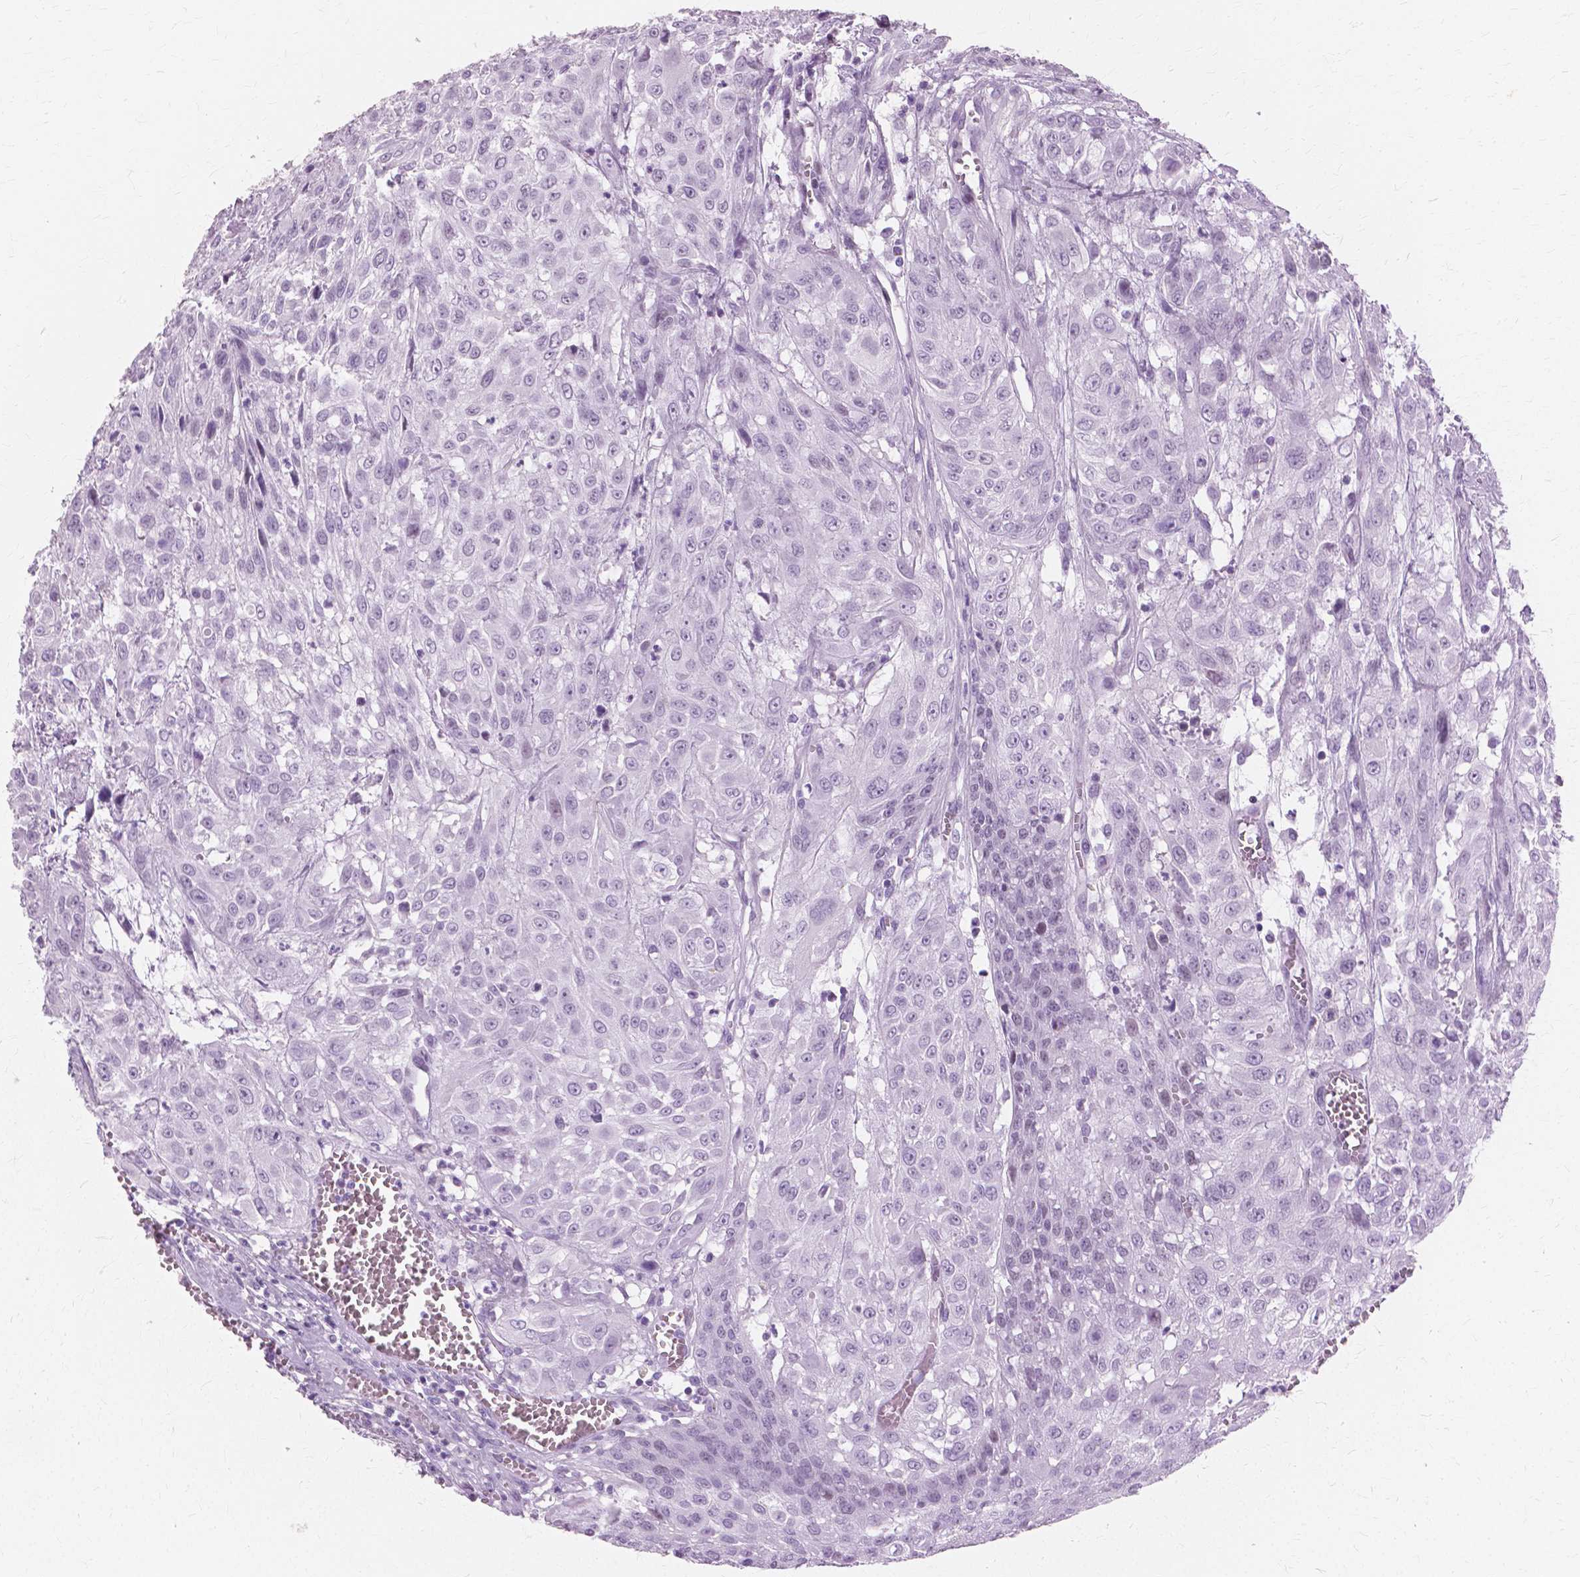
{"staining": {"intensity": "negative", "quantity": "none", "location": "none"}, "tissue": "urothelial cancer", "cell_type": "Tumor cells", "image_type": "cancer", "snomed": [{"axis": "morphology", "description": "Urothelial carcinoma, High grade"}, {"axis": "topography", "description": "Urinary bladder"}], "caption": "A high-resolution histopathology image shows IHC staining of urothelial cancer, which exhibits no significant expression in tumor cells.", "gene": "SFTPD", "patient": {"sex": "male", "age": 57}}